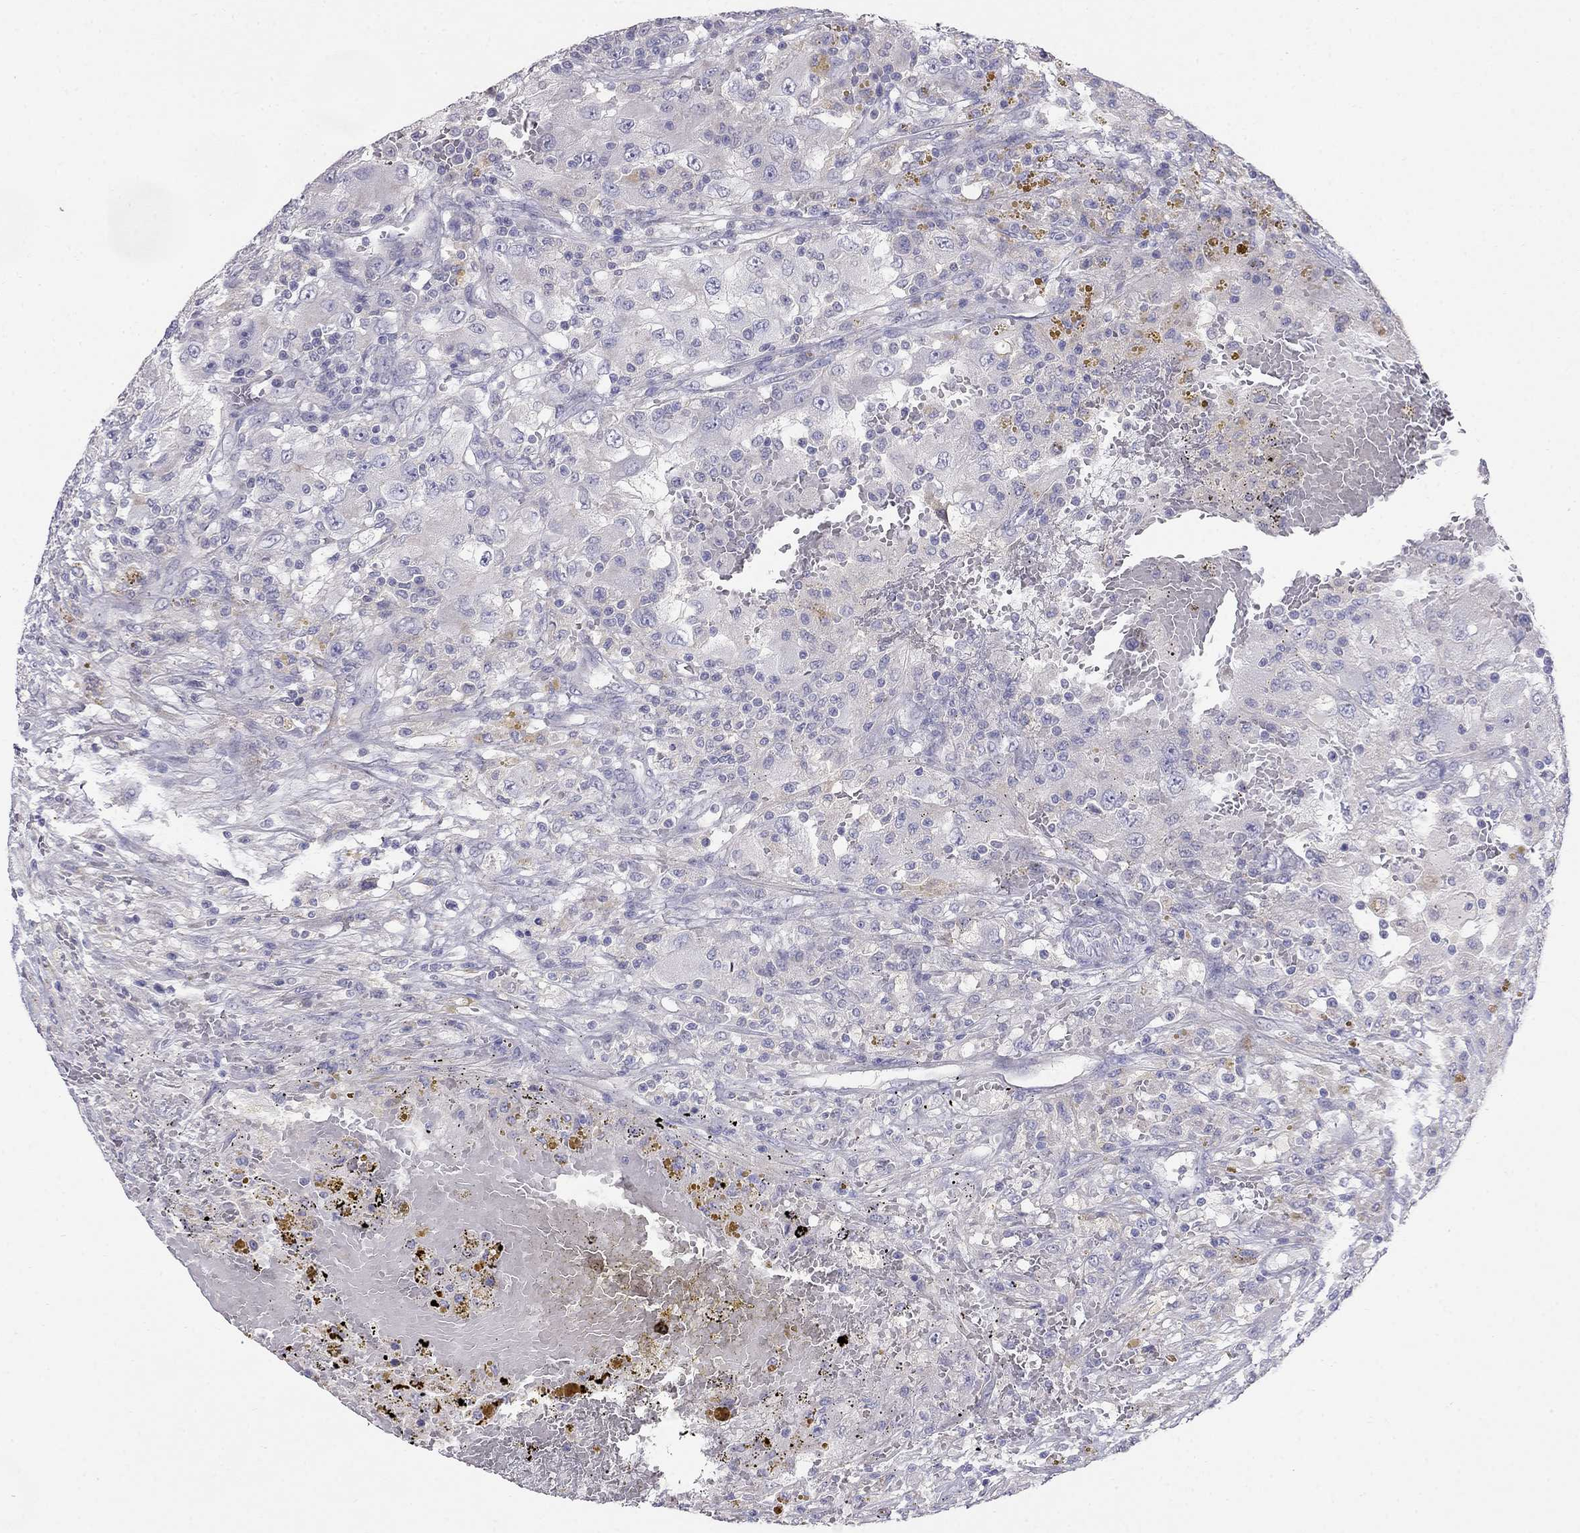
{"staining": {"intensity": "negative", "quantity": "none", "location": "none"}, "tissue": "renal cancer", "cell_type": "Tumor cells", "image_type": "cancer", "snomed": [{"axis": "morphology", "description": "Adenocarcinoma, NOS"}, {"axis": "topography", "description": "Kidney"}], "caption": "Immunohistochemistry photomicrograph of renal adenocarcinoma stained for a protein (brown), which shows no positivity in tumor cells. (DAB immunohistochemistry (IHC) visualized using brightfield microscopy, high magnification).", "gene": "LY6H", "patient": {"sex": "female", "age": 67}}